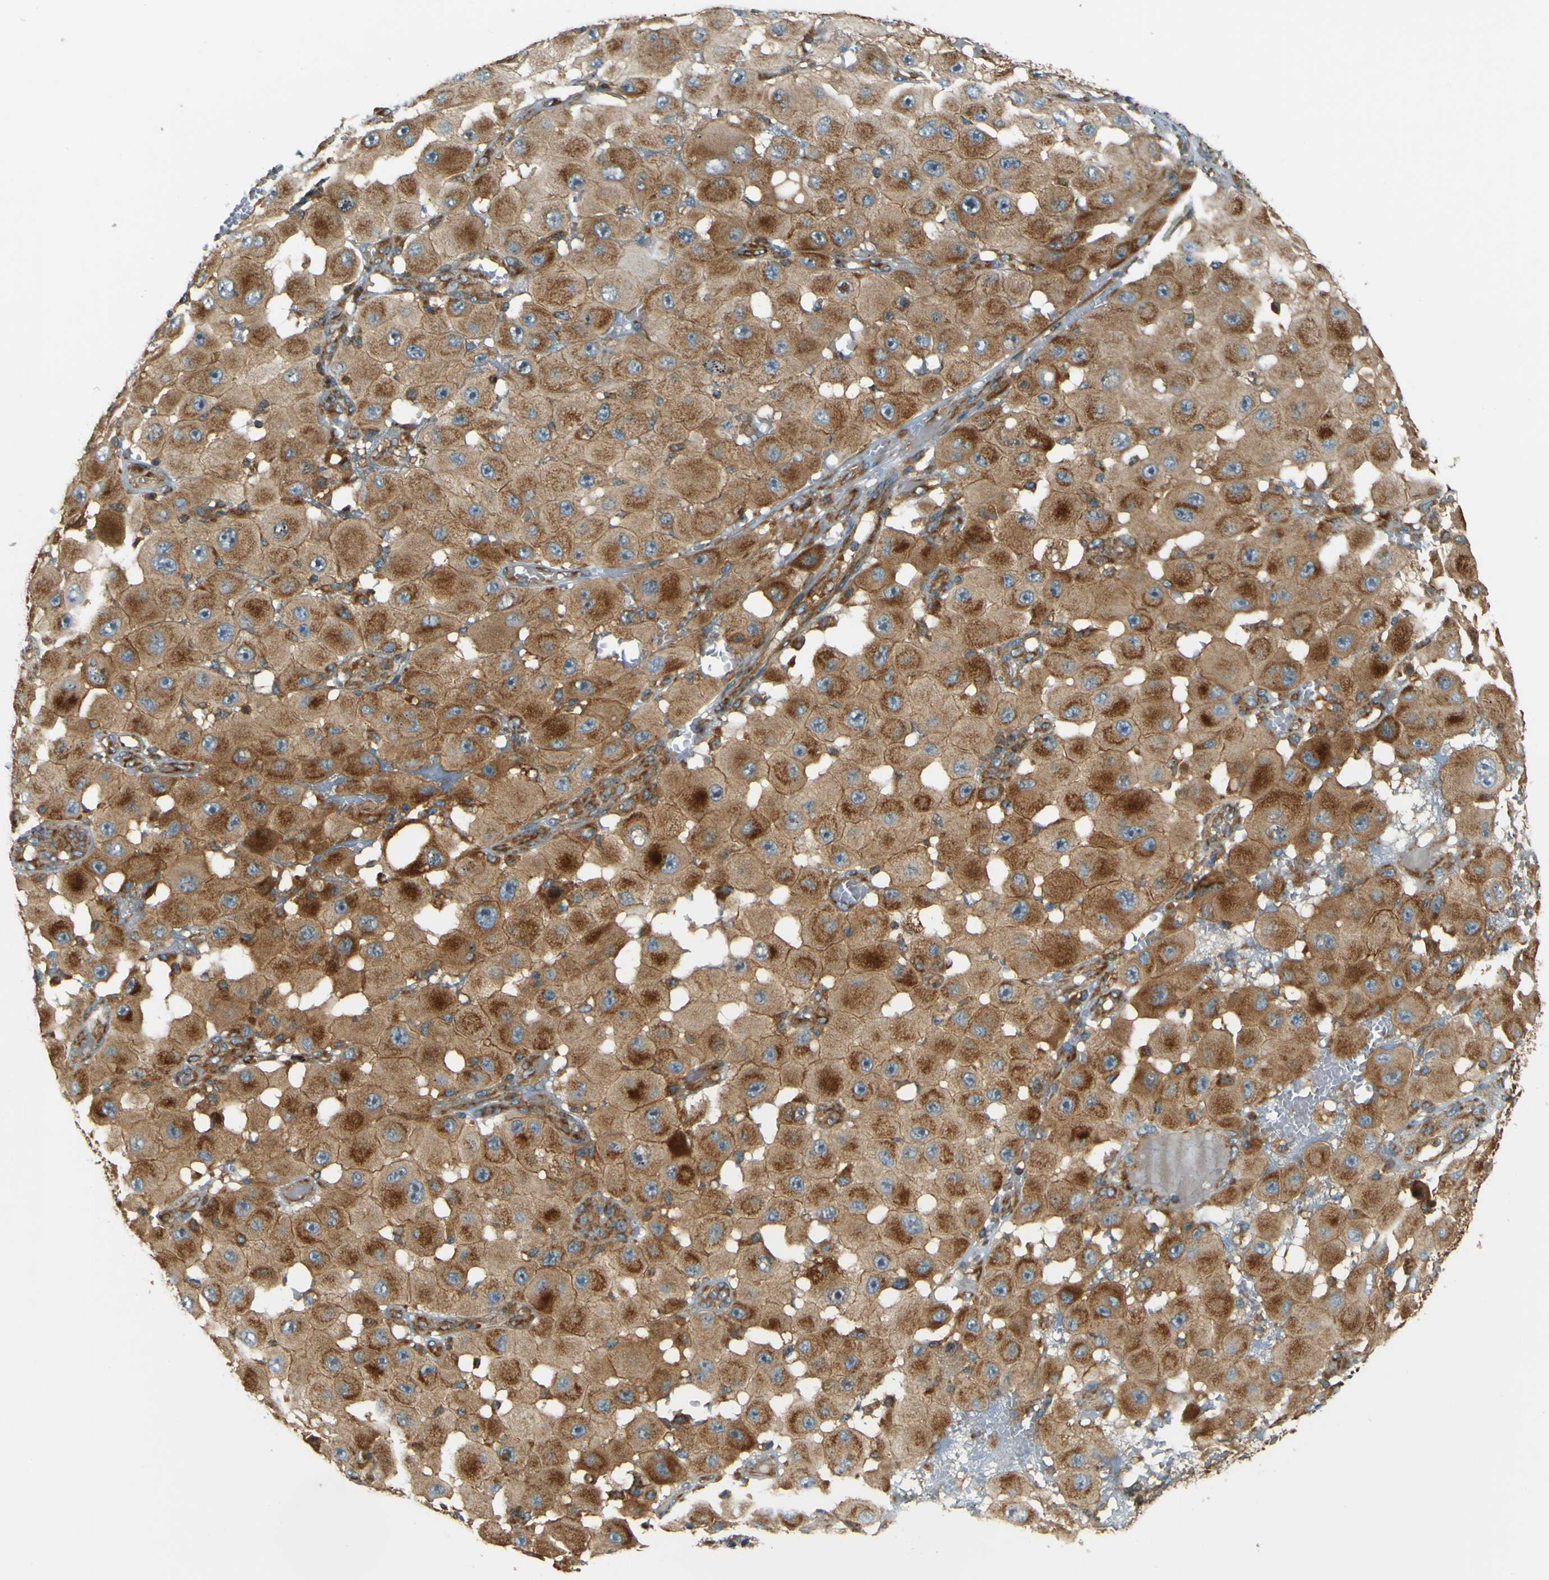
{"staining": {"intensity": "moderate", "quantity": ">75%", "location": "cytoplasmic/membranous"}, "tissue": "melanoma", "cell_type": "Tumor cells", "image_type": "cancer", "snomed": [{"axis": "morphology", "description": "Malignant melanoma, NOS"}, {"axis": "topography", "description": "Skin"}], "caption": "Immunohistochemistry histopathology image of human melanoma stained for a protein (brown), which displays medium levels of moderate cytoplasmic/membranous expression in approximately >75% of tumor cells.", "gene": "DNAJC5", "patient": {"sex": "female", "age": 81}}